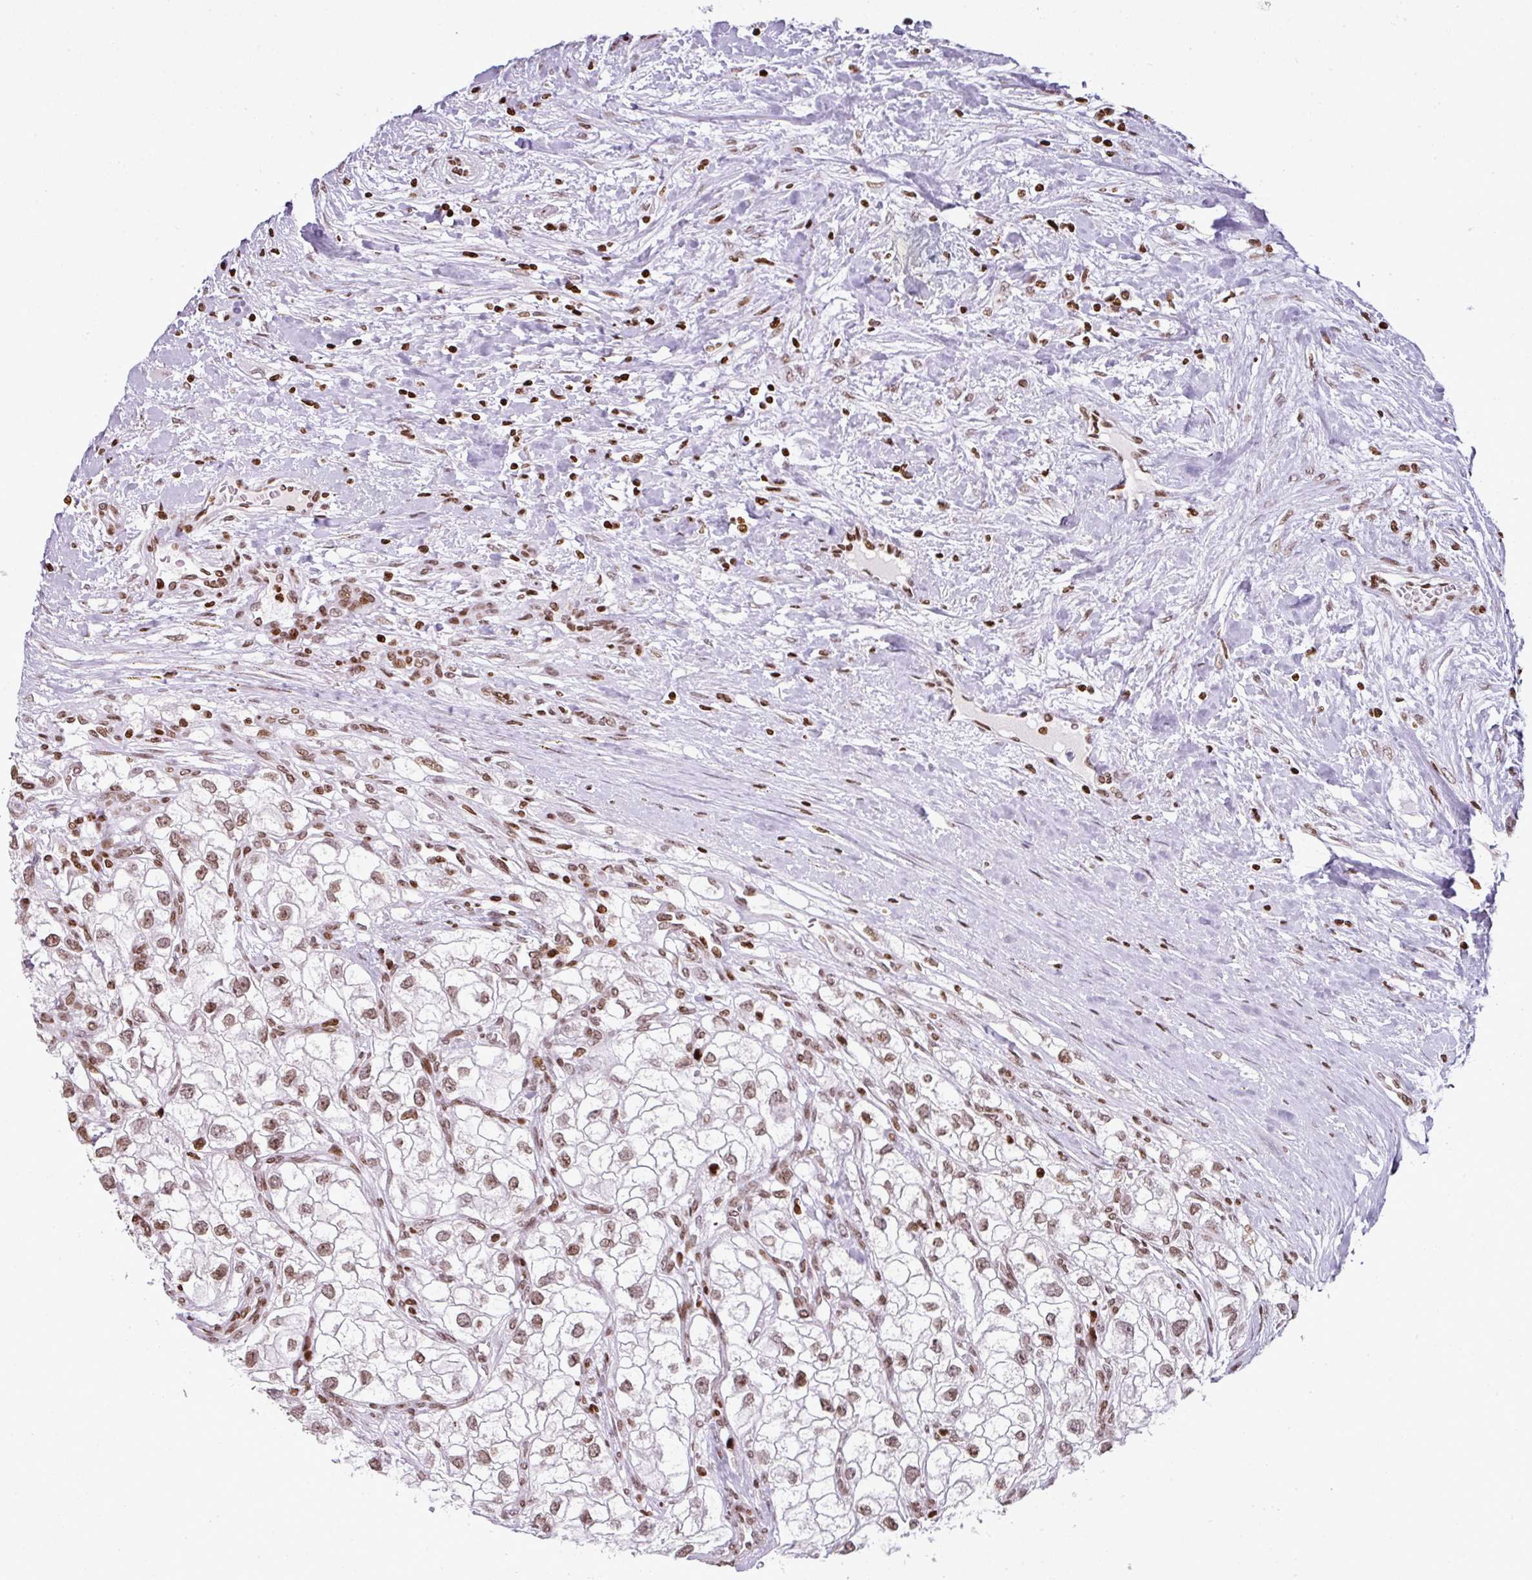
{"staining": {"intensity": "weak", "quantity": ">75%", "location": "nuclear"}, "tissue": "renal cancer", "cell_type": "Tumor cells", "image_type": "cancer", "snomed": [{"axis": "morphology", "description": "Adenocarcinoma, NOS"}, {"axis": "topography", "description": "Kidney"}], "caption": "Protein staining of renal adenocarcinoma tissue exhibits weak nuclear expression in approximately >75% of tumor cells.", "gene": "RASL11A", "patient": {"sex": "male", "age": 59}}